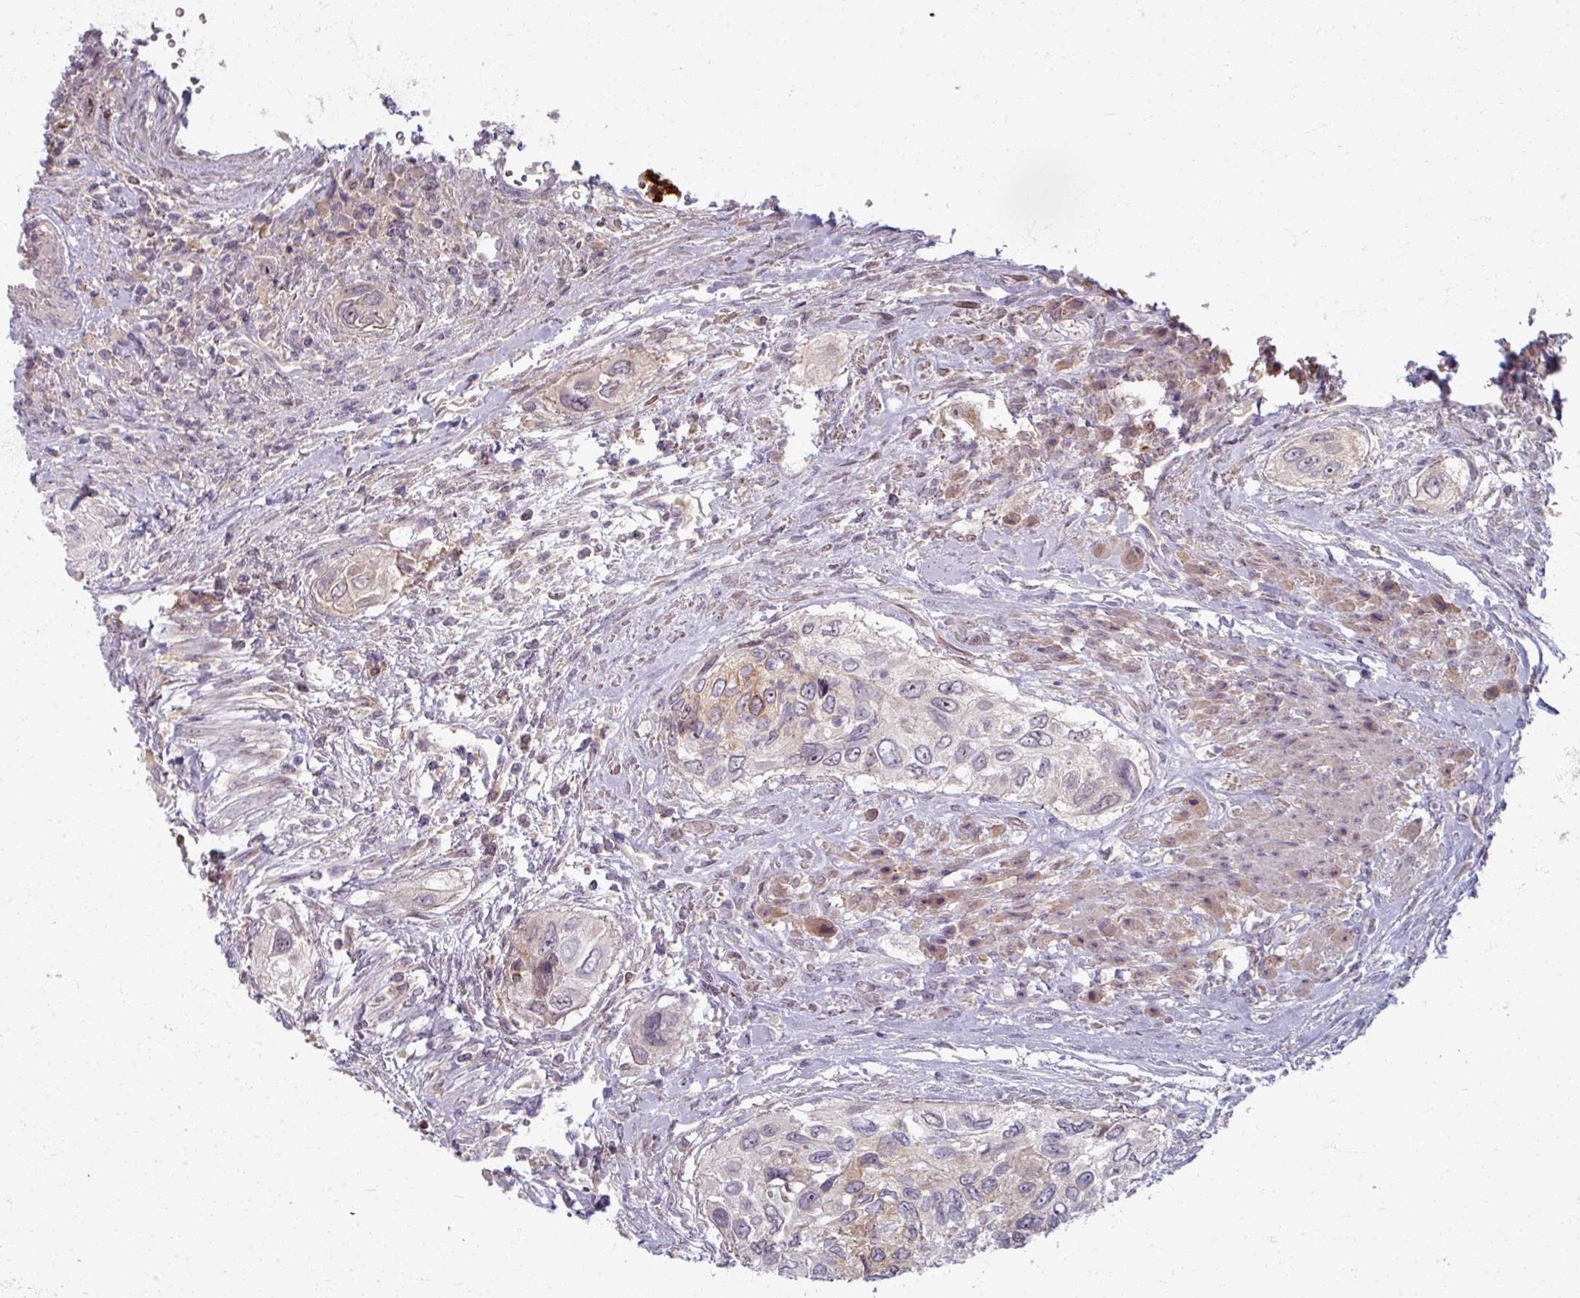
{"staining": {"intensity": "moderate", "quantity": "<25%", "location": "cytoplasmic/membranous"}, "tissue": "urothelial cancer", "cell_type": "Tumor cells", "image_type": "cancer", "snomed": [{"axis": "morphology", "description": "Urothelial carcinoma, High grade"}, {"axis": "topography", "description": "Urinary bladder"}], "caption": "DAB immunohistochemical staining of human urothelial cancer shows moderate cytoplasmic/membranous protein positivity in approximately <25% of tumor cells.", "gene": "TTLL7", "patient": {"sex": "female", "age": 60}}